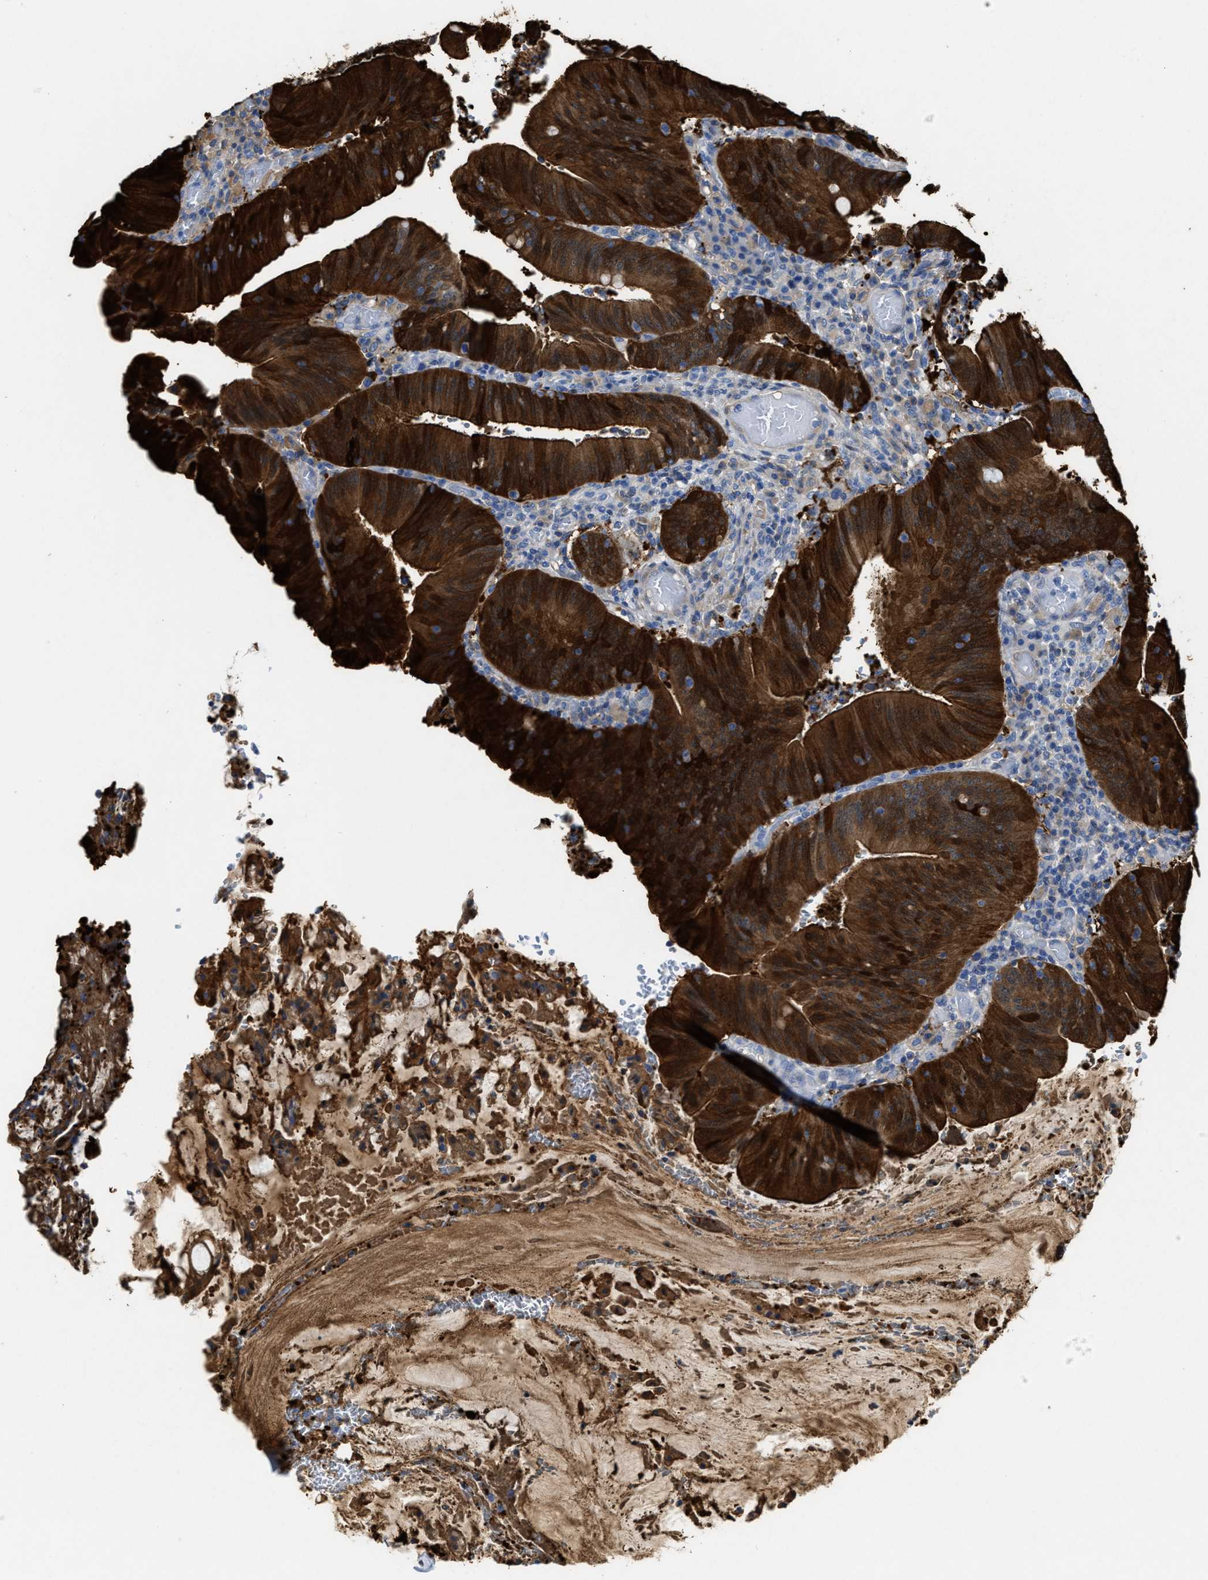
{"staining": {"intensity": "strong", "quantity": ">75%", "location": "cytoplasmic/membranous,nuclear"}, "tissue": "colorectal cancer", "cell_type": "Tumor cells", "image_type": "cancer", "snomed": [{"axis": "morphology", "description": "Normal tissue, NOS"}, {"axis": "morphology", "description": "Adenocarcinoma, NOS"}, {"axis": "topography", "description": "Rectum"}], "caption": "Colorectal adenocarcinoma stained with a protein marker reveals strong staining in tumor cells.", "gene": "ASS1", "patient": {"sex": "female", "age": 66}}